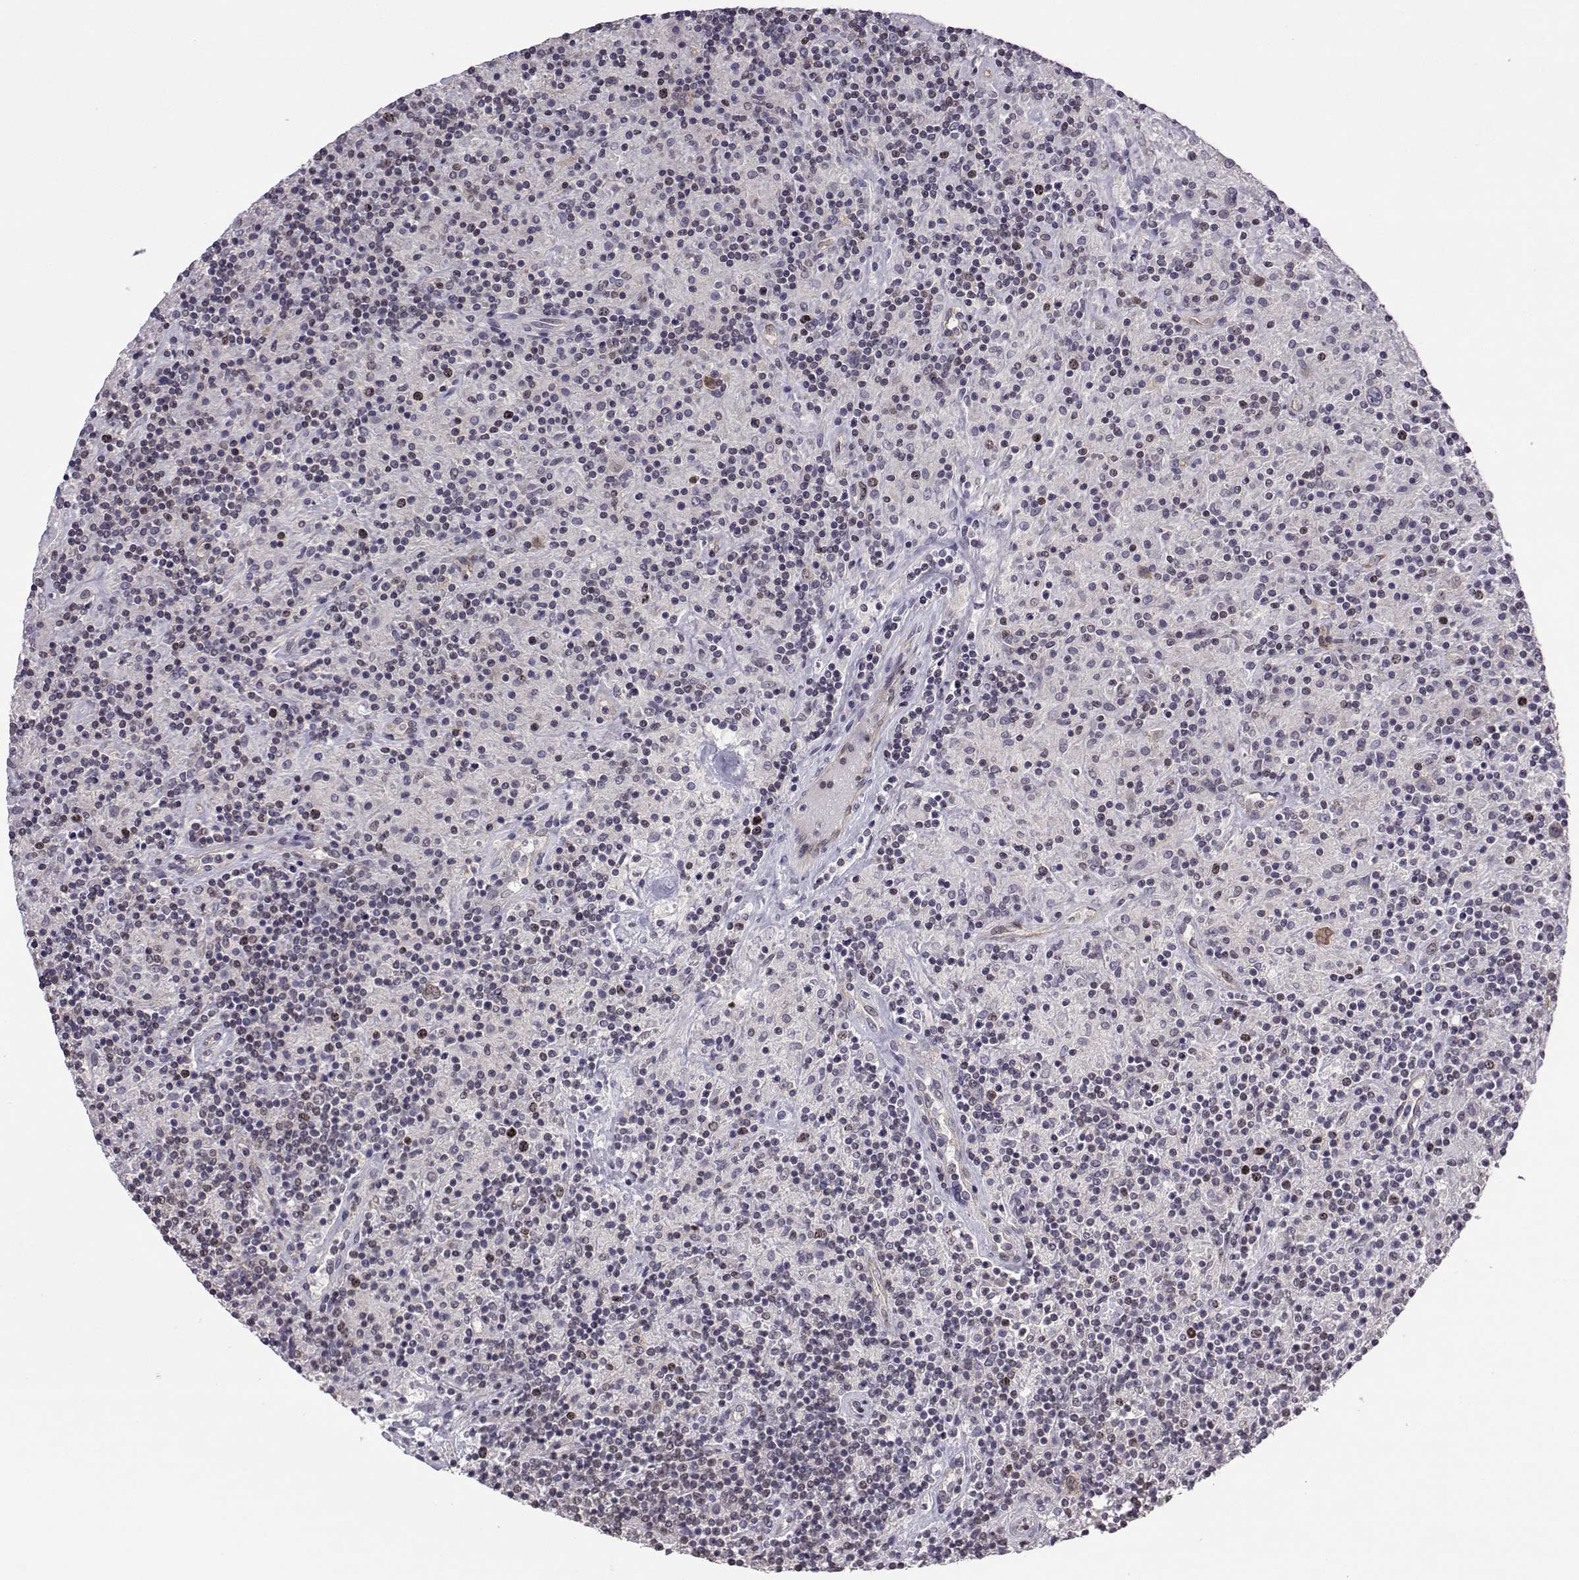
{"staining": {"intensity": "moderate", "quantity": "<25%", "location": "nuclear"}, "tissue": "lymphoma", "cell_type": "Tumor cells", "image_type": "cancer", "snomed": [{"axis": "morphology", "description": "Hodgkin's disease, NOS"}, {"axis": "topography", "description": "Lymph node"}], "caption": "Protein expression analysis of human lymphoma reveals moderate nuclear positivity in about <25% of tumor cells. Using DAB (3,3'-diaminobenzidine) (brown) and hematoxylin (blue) stains, captured at high magnification using brightfield microscopy.", "gene": "INCENP", "patient": {"sex": "male", "age": 70}}